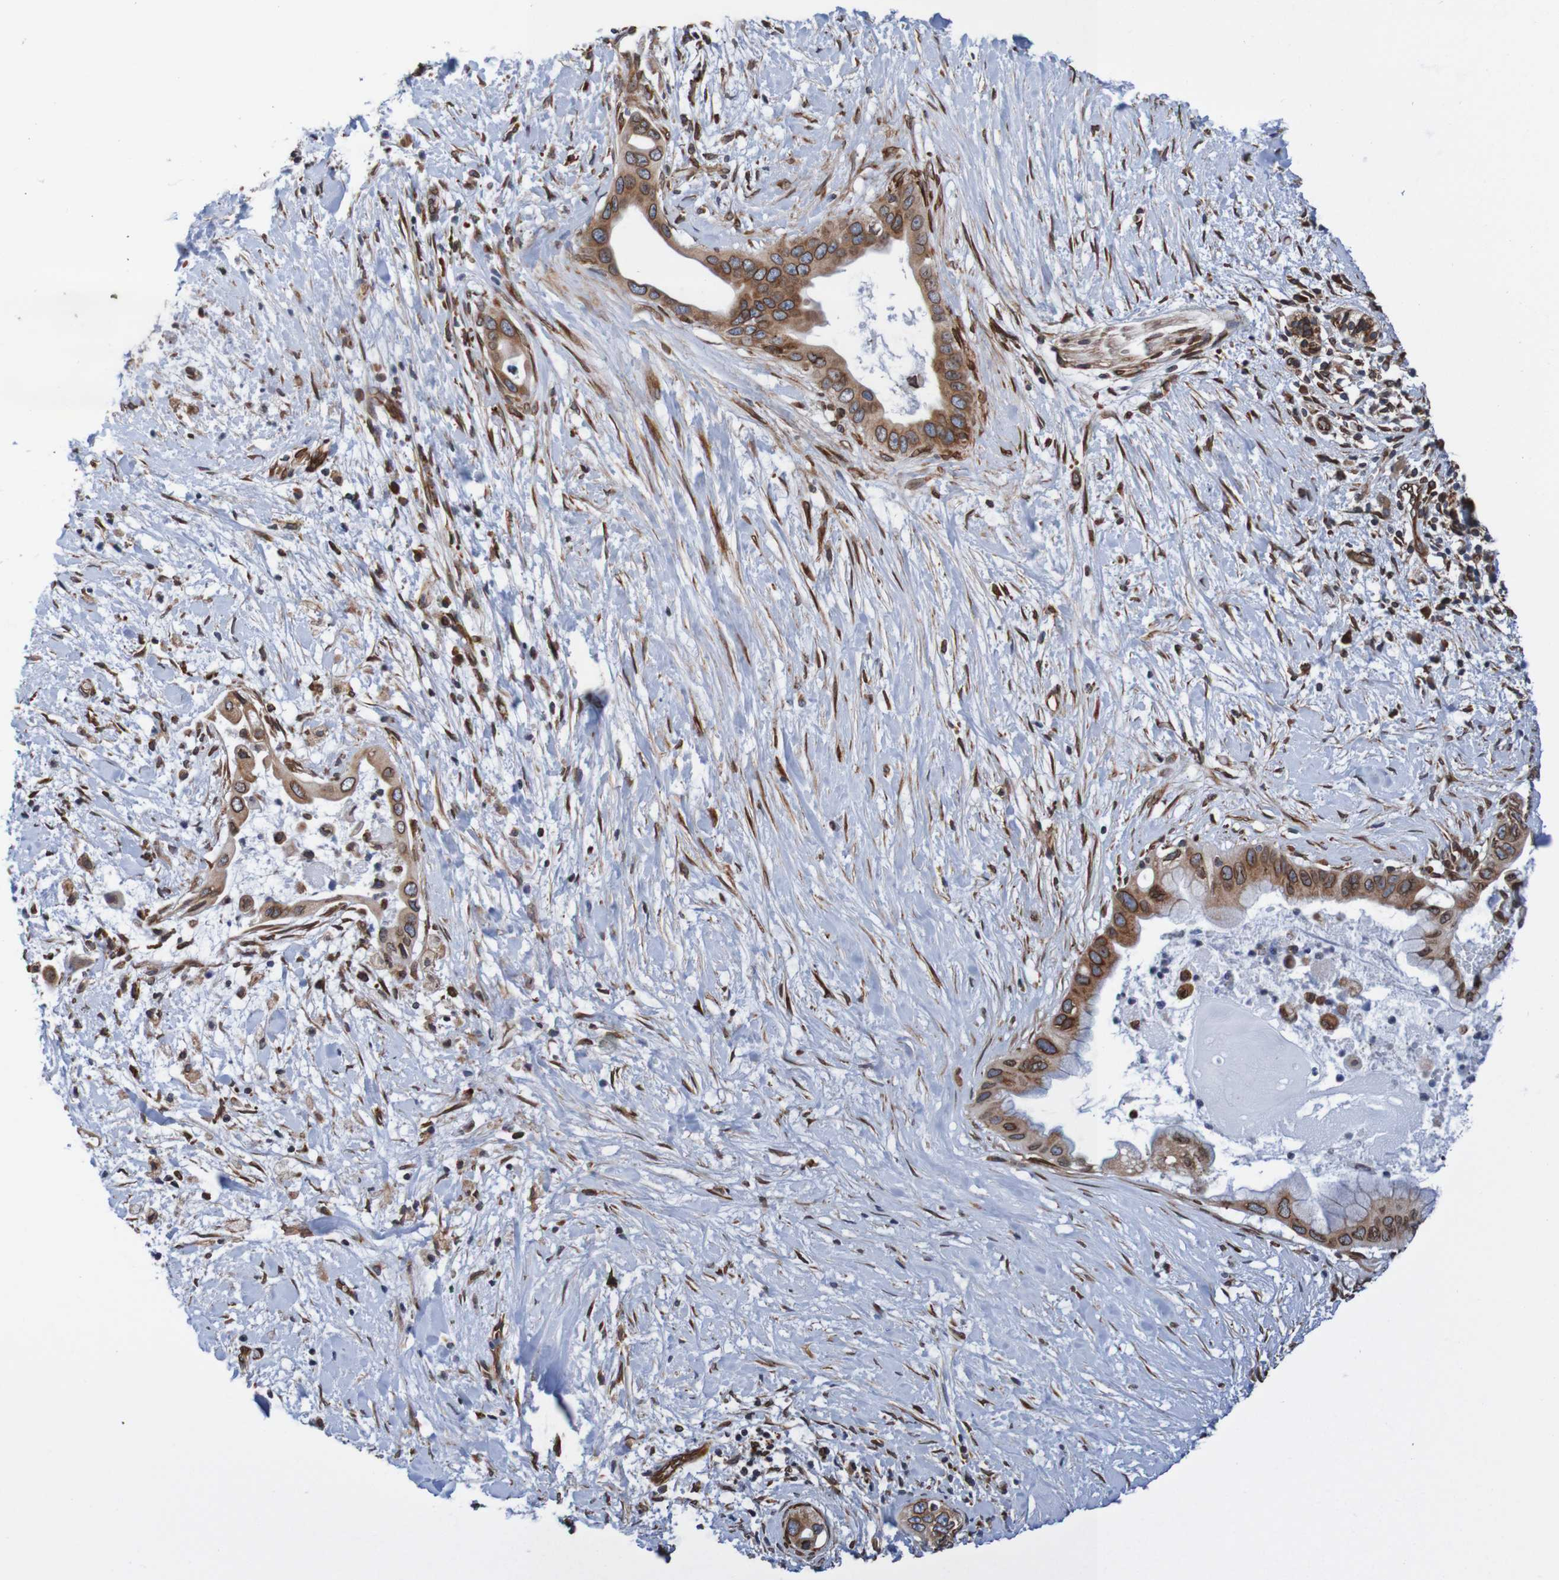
{"staining": {"intensity": "strong", "quantity": ">75%", "location": "cytoplasmic/membranous,nuclear"}, "tissue": "pancreatic cancer", "cell_type": "Tumor cells", "image_type": "cancer", "snomed": [{"axis": "morphology", "description": "Adenocarcinoma, NOS"}, {"axis": "topography", "description": "Pancreas"}], "caption": "IHC of human pancreatic cancer exhibits high levels of strong cytoplasmic/membranous and nuclear positivity in approximately >75% of tumor cells. The protein is shown in brown color, while the nuclei are stained blue.", "gene": "TMEM109", "patient": {"sex": "male", "age": 55}}